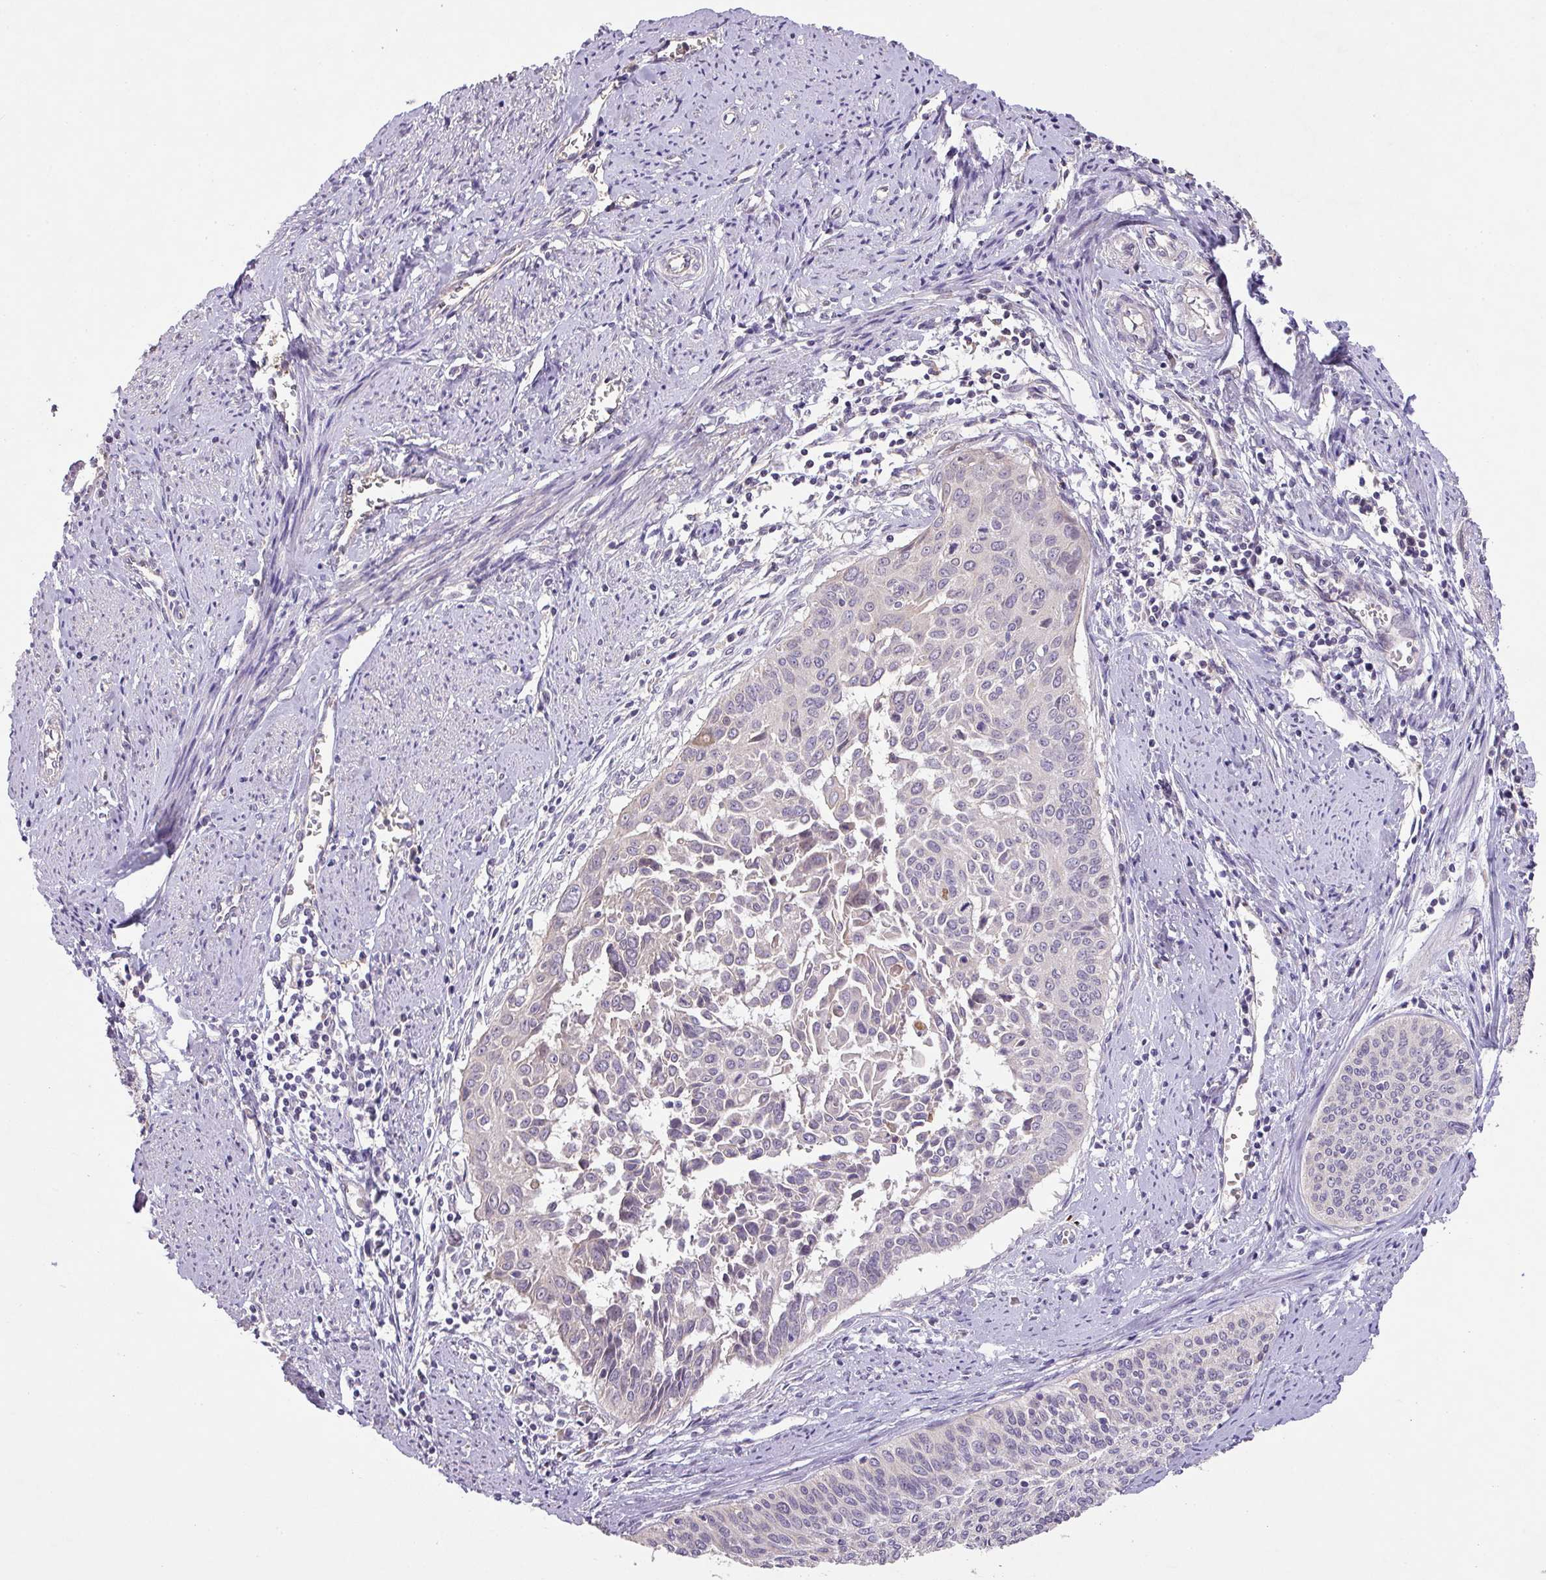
{"staining": {"intensity": "negative", "quantity": "none", "location": "none"}, "tissue": "cervical cancer", "cell_type": "Tumor cells", "image_type": "cancer", "snomed": [{"axis": "morphology", "description": "Squamous cell carcinoma, NOS"}, {"axis": "topography", "description": "Cervix"}], "caption": "Tumor cells show no significant expression in cervical cancer (squamous cell carcinoma).", "gene": "PRADC1", "patient": {"sex": "female", "age": 55}}